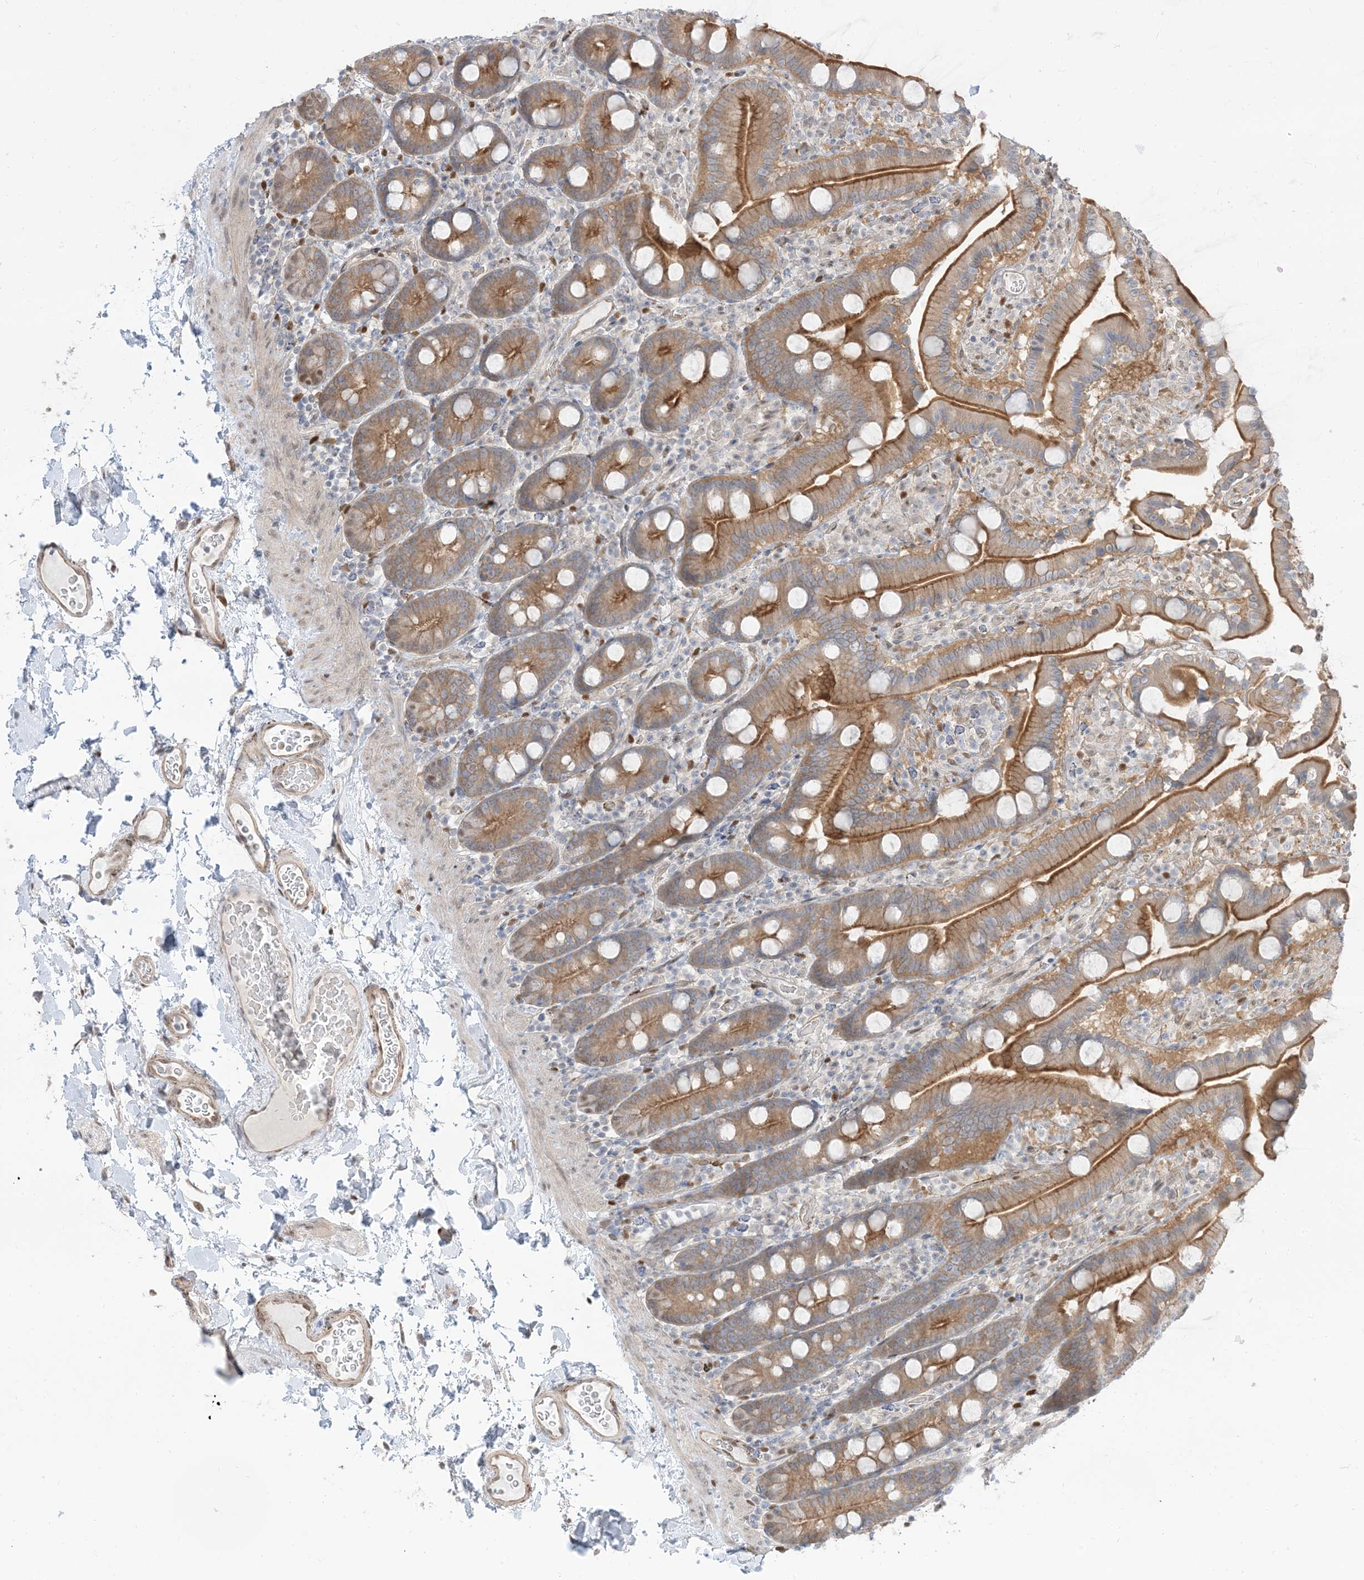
{"staining": {"intensity": "moderate", "quantity": ">75%", "location": "cytoplasmic/membranous"}, "tissue": "duodenum", "cell_type": "Glandular cells", "image_type": "normal", "snomed": [{"axis": "morphology", "description": "Normal tissue, NOS"}, {"axis": "topography", "description": "Duodenum"}], "caption": "Human duodenum stained with a brown dye reveals moderate cytoplasmic/membranous positive staining in approximately >75% of glandular cells.", "gene": "RIN1", "patient": {"sex": "male", "age": 55}}